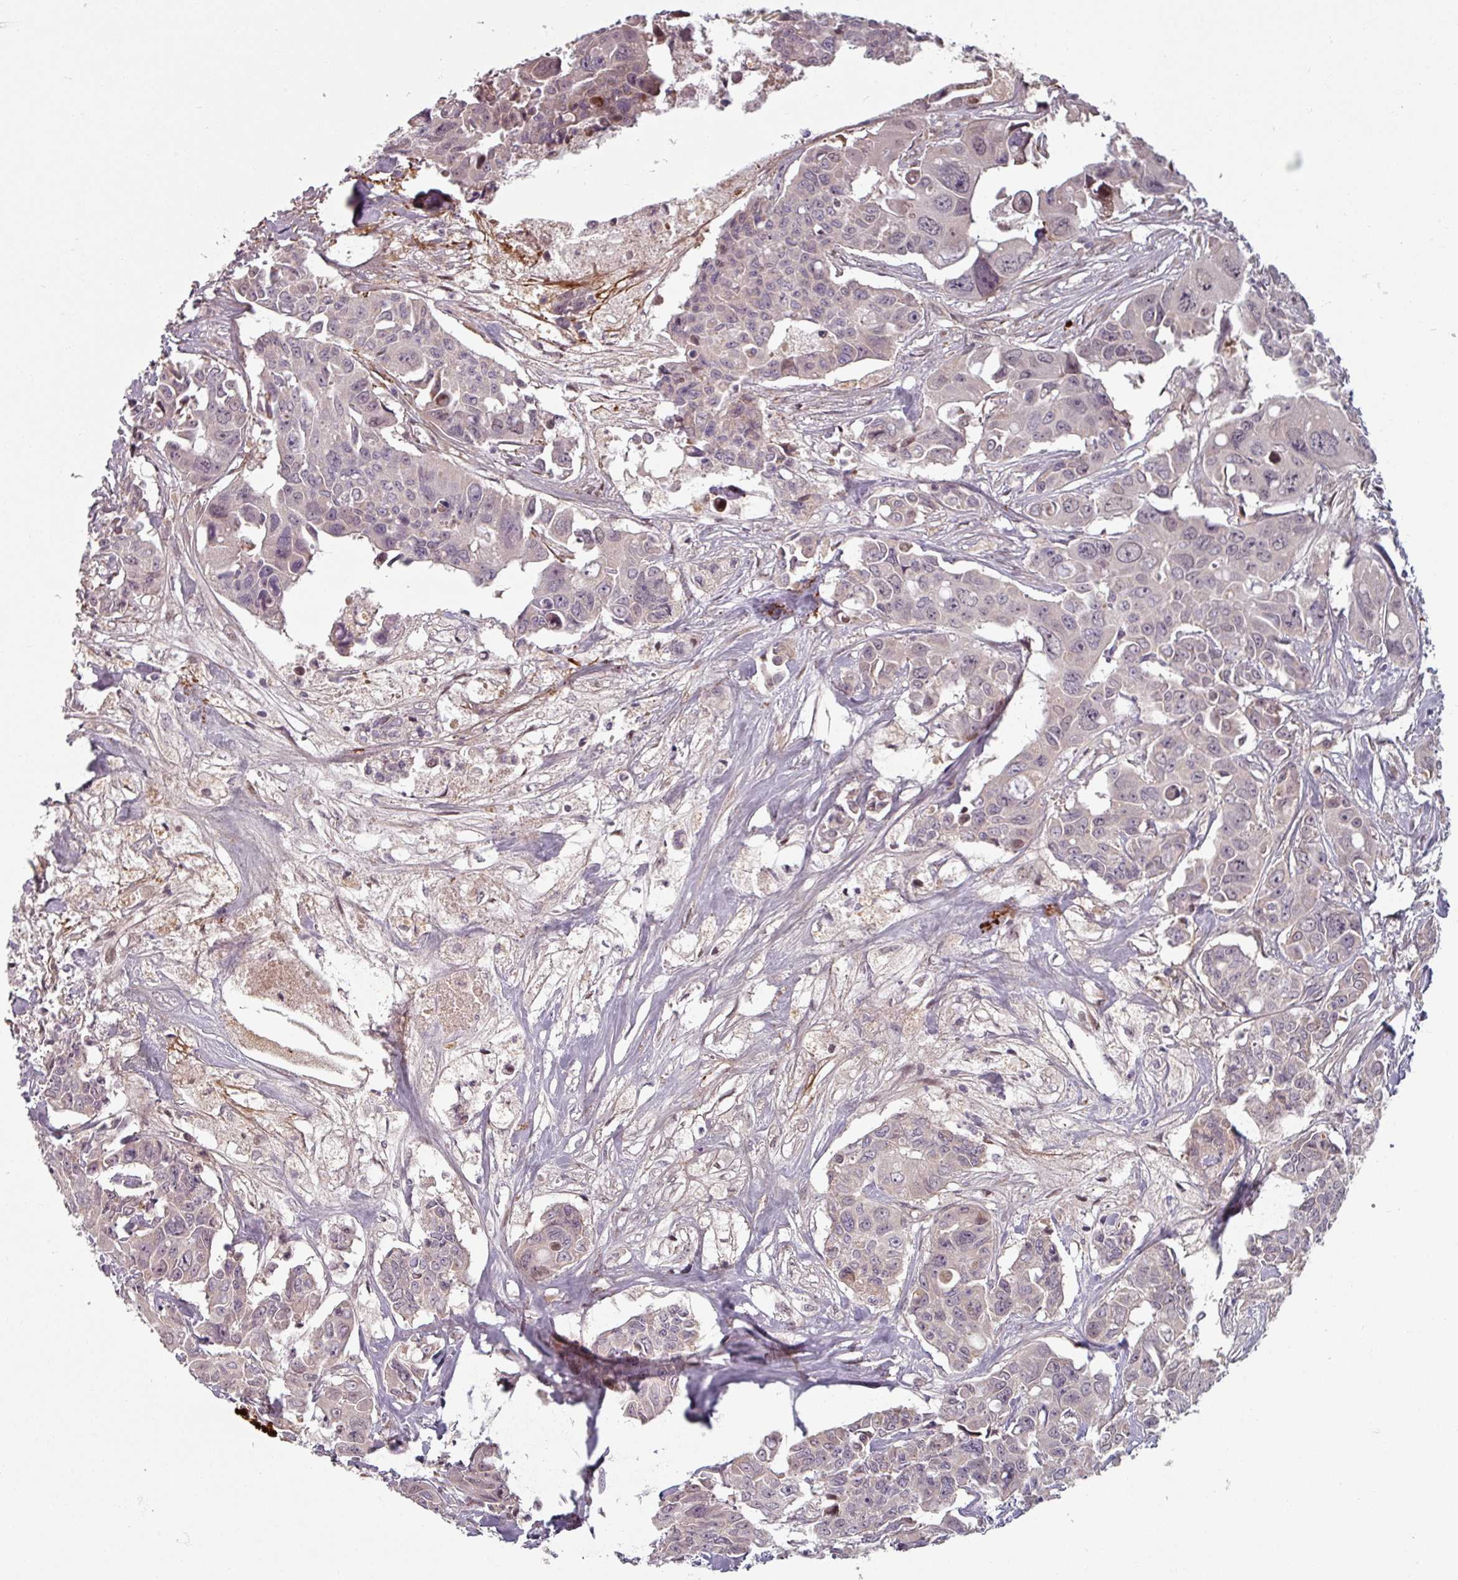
{"staining": {"intensity": "negative", "quantity": "none", "location": "none"}, "tissue": "colorectal cancer", "cell_type": "Tumor cells", "image_type": "cancer", "snomed": [{"axis": "morphology", "description": "Adenocarcinoma, NOS"}, {"axis": "topography", "description": "Rectum"}], "caption": "IHC histopathology image of neoplastic tissue: human colorectal cancer stained with DAB (3,3'-diaminobenzidine) exhibits no significant protein expression in tumor cells.", "gene": "CYB5RL", "patient": {"sex": "male", "age": 87}}